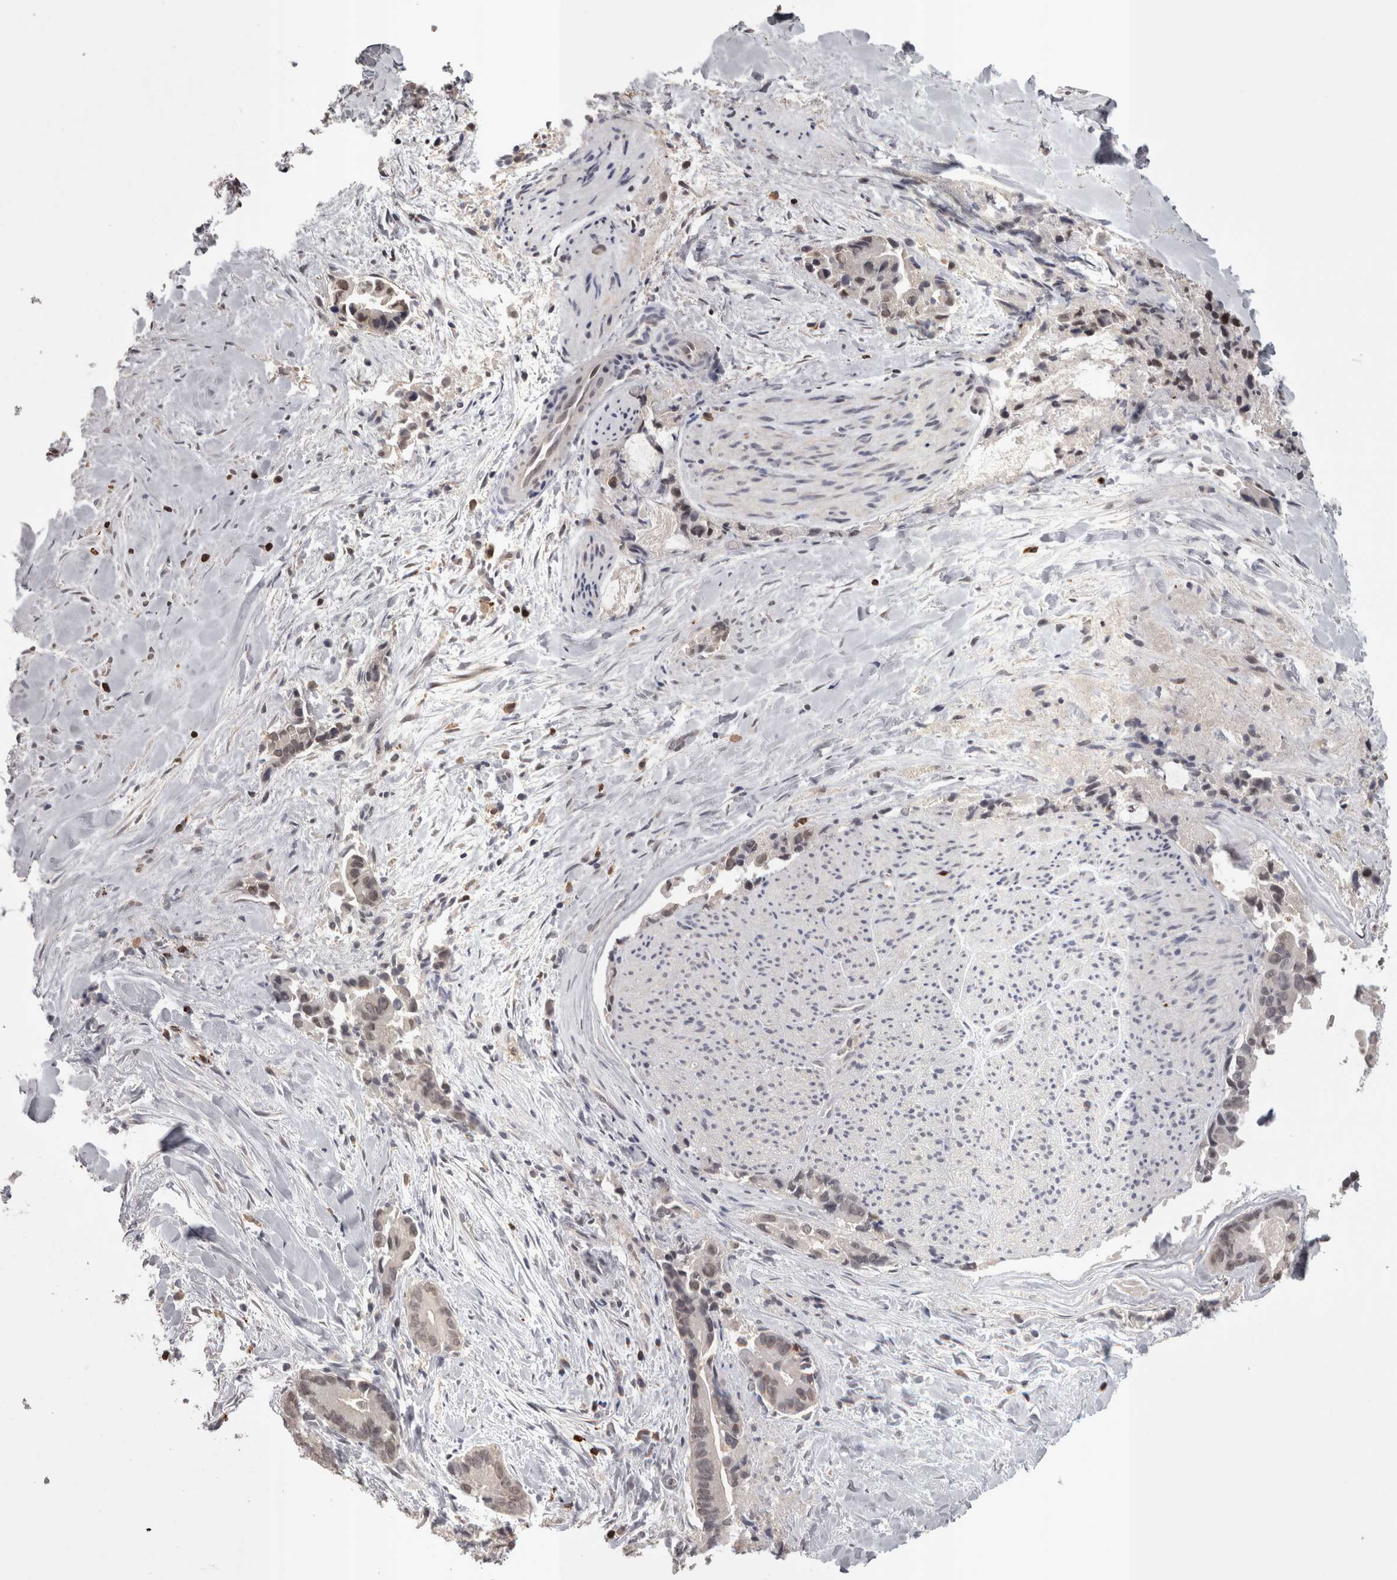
{"staining": {"intensity": "weak", "quantity": "25%-75%", "location": "nuclear"}, "tissue": "liver cancer", "cell_type": "Tumor cells", "image_type": "cancer", "snomed": [{"axis": "morphology", "description": "Cholangiocarcinoma"}, {"axis": "topography", "description": "Liver"}], "caption": "High-power microscopy captured an immunohistochemistry micrograph of cholangiocarcinoma (liver), revealing weak nuclear positivity in about 25%-75% of tumor cells.", "gene": "SKAP1", "patient": {"sex": "female", "age": 55}}